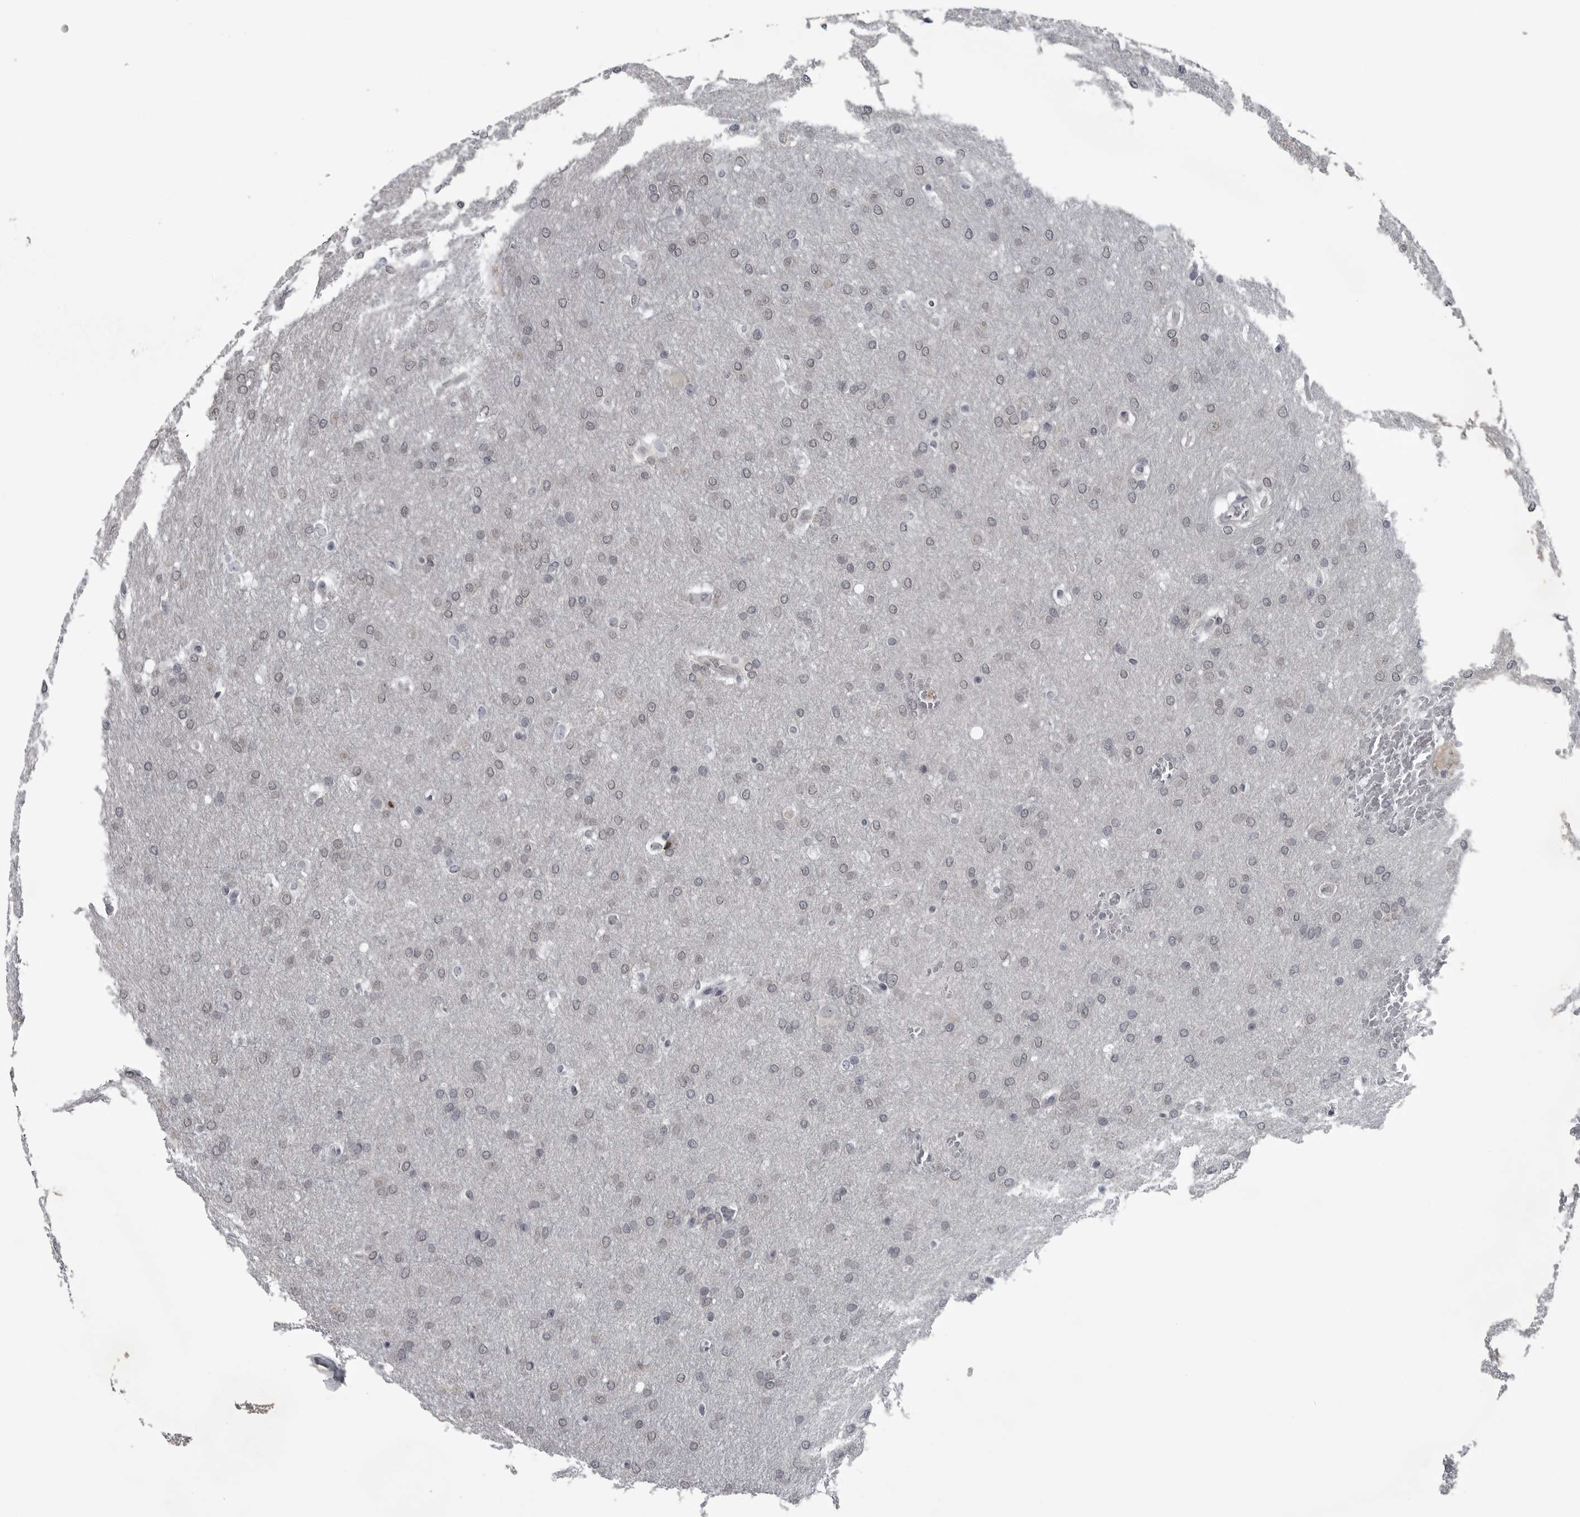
{"staining": {"intensity": "negative", "quantity": "none", "location": "none"}, "tissue": "glioma", "cell_type": "Tumor cells", "image_type": "cancer", "snomed": [{"axis": "morphology", "description": "Glioma, malignant, Low grade"}, {"axis": "topography", "description": "Brain"}], "caption": "Tumor cells show no significant expression in malignant glioma (low-grade).", "gene": "LYSMD1", "patient": {"sex": "female", "age": 37}}